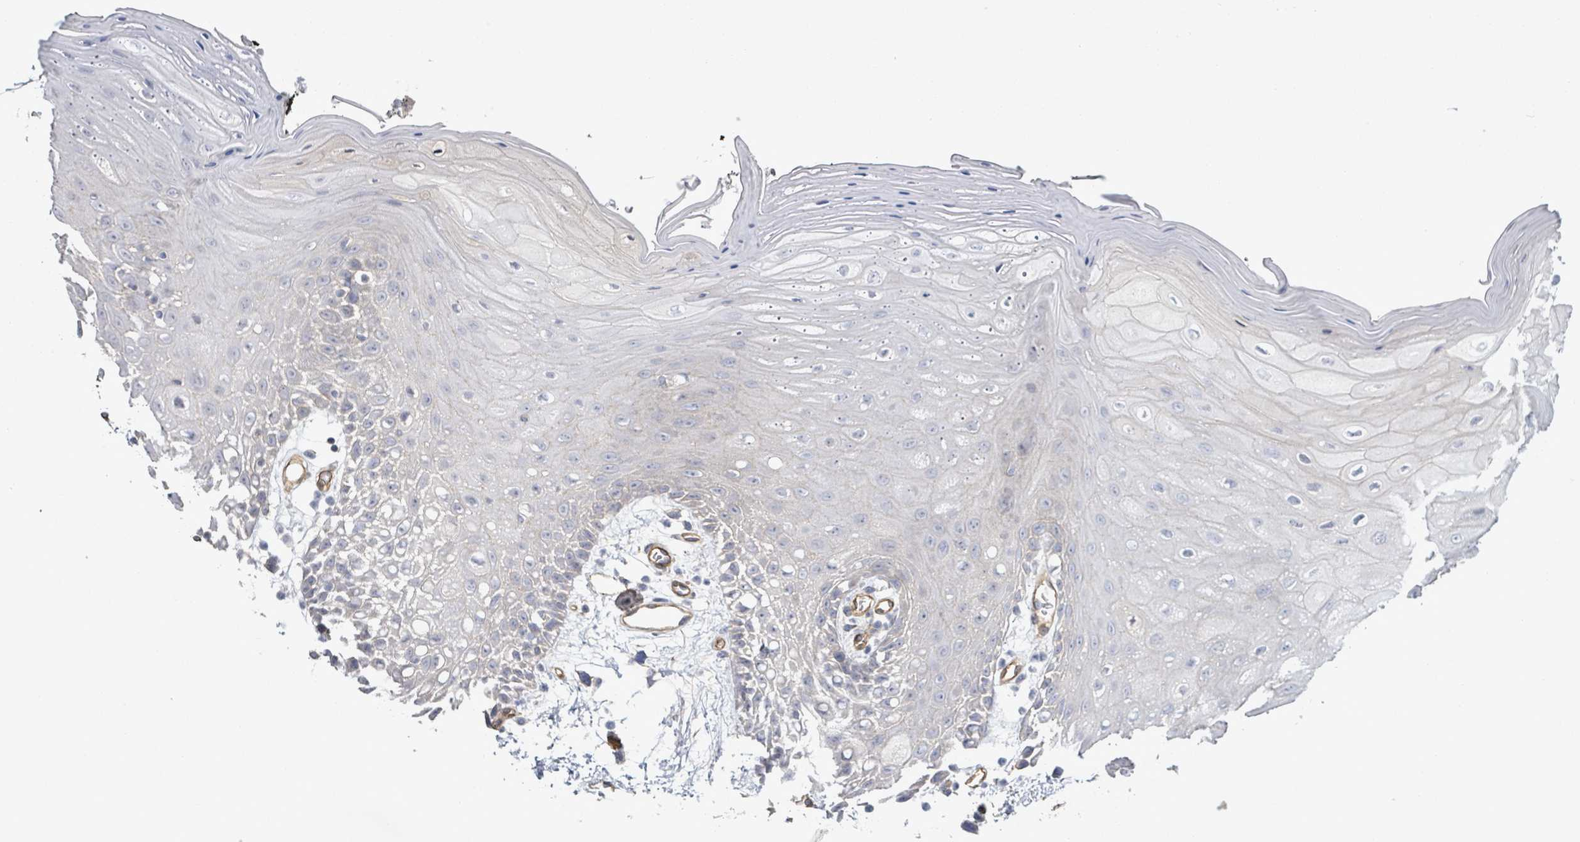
{"staining": {"intensity": "negative", "quantity": "none", "location": "none"}, "tissue": "oral mucosa", "cell_type": "Squamous epithelial cells", "image_type": "normal", "snomed": [{"axis": "morphology", "description": "Normal tissue, NOS"}, {"axis": "topography", "description": "Oral tissue"}, {"axis": "topography", "description": "Tounge, NOS"}], "caption": "Image shows no significant protein positivity in squamous epithelial cells of normal oral mucosa.", "gene": "KANK3", "patient": {"sex": "female", "age": 59}}